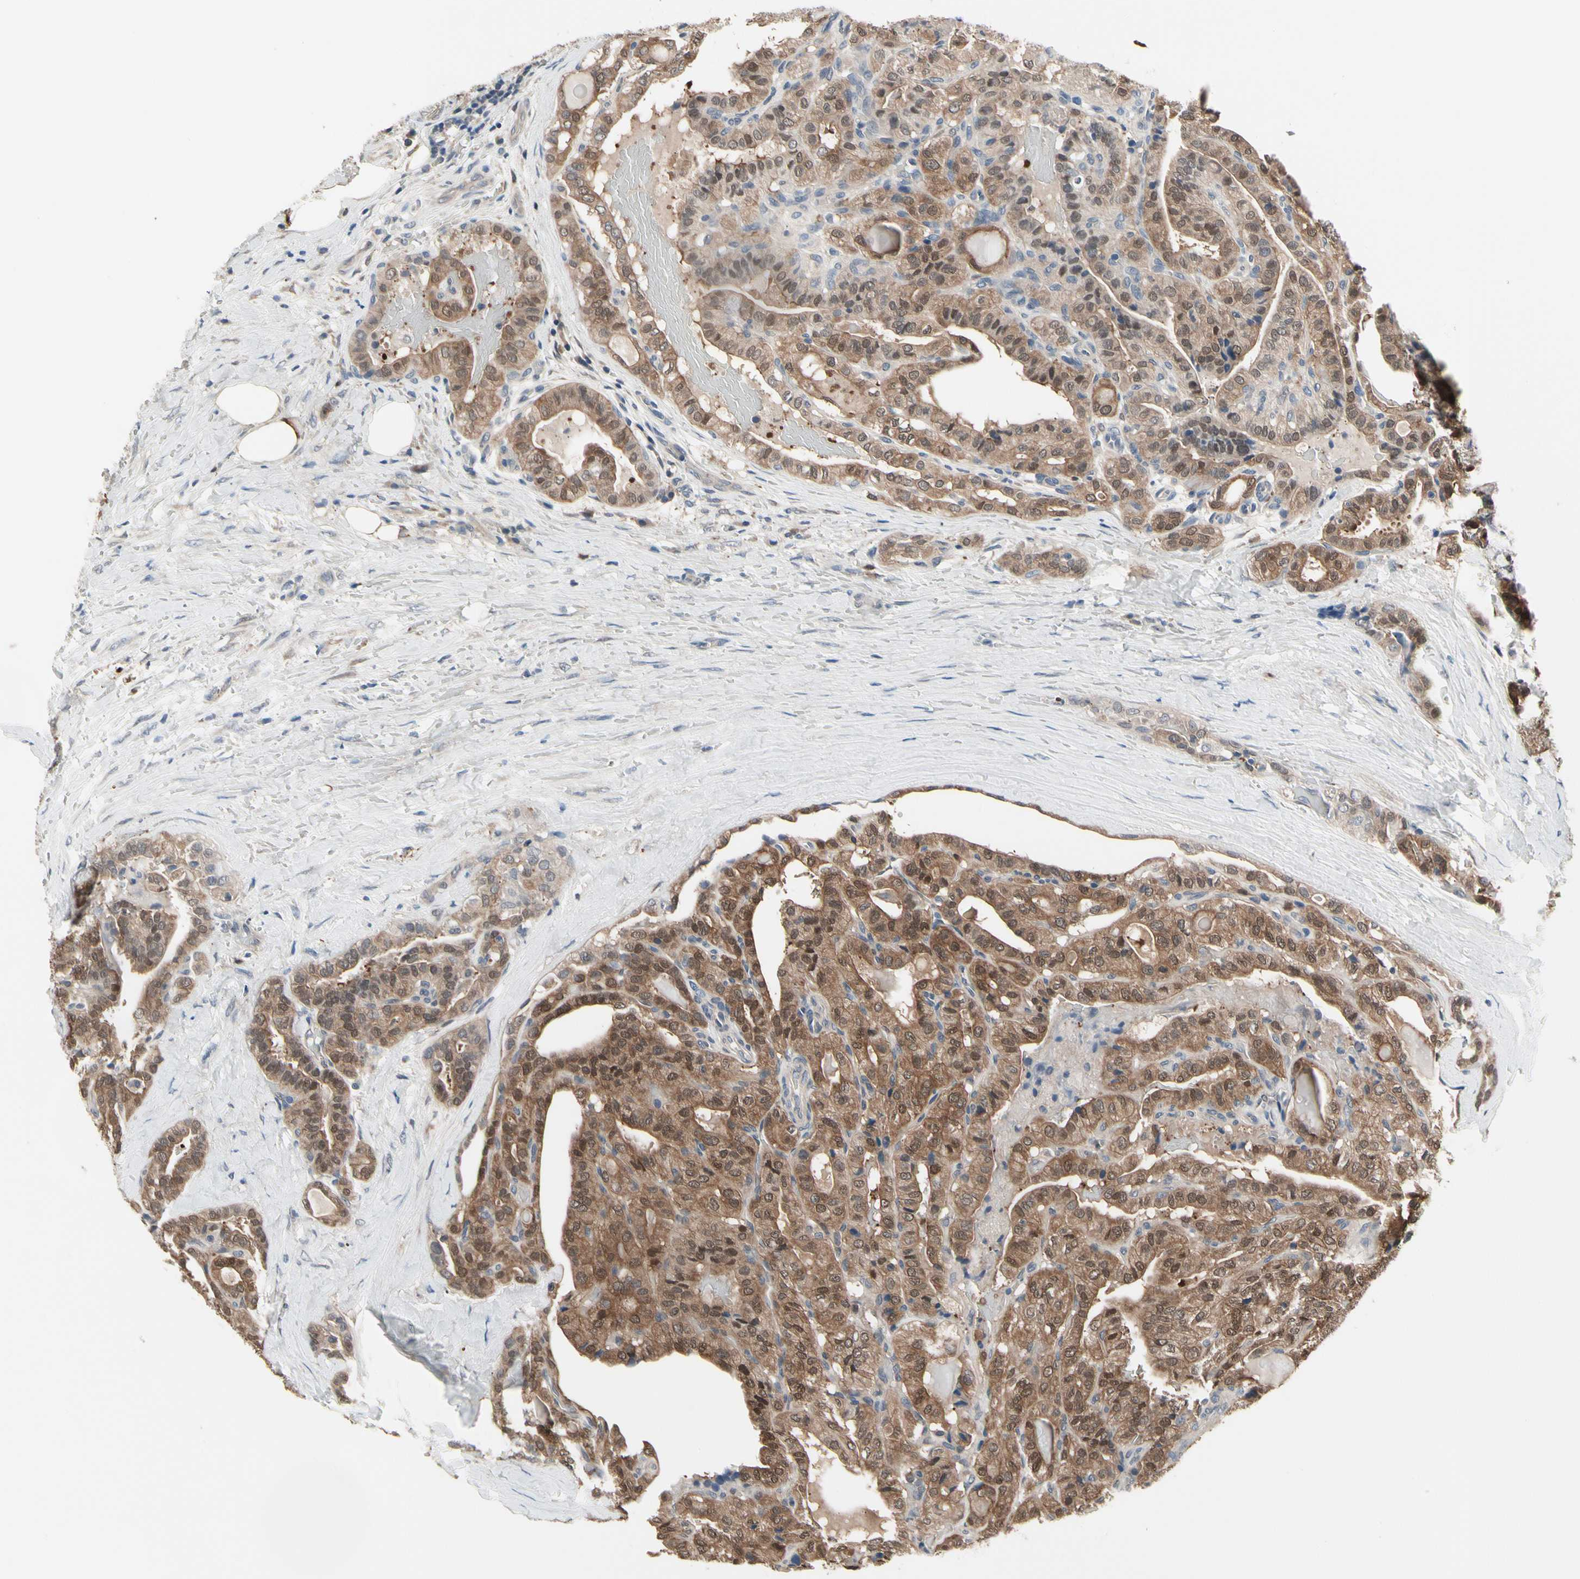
{"staining": {"intensity": "moderate", "quantity": ">75%", "location": "cytoplasmic/membranous,nuclear"}, "tissue": "thyroid cancer", "cell_type": "Tumor cells", "image_type": "cancer", "snomed": [{"axis": "morphology", "description": "Papillary adenocarcinoma, NOS"}, {"axis": "topography", "description": "Thyroid gland"}], "caption": "Human thyroid cancer stained with a brown dye exhibits moderate cytoplasmic/membranous and nuclear positive staining in about >75% of tumor cells.", "gene": "PRDX6", "patient": {"sex": "male", "age": 77}}